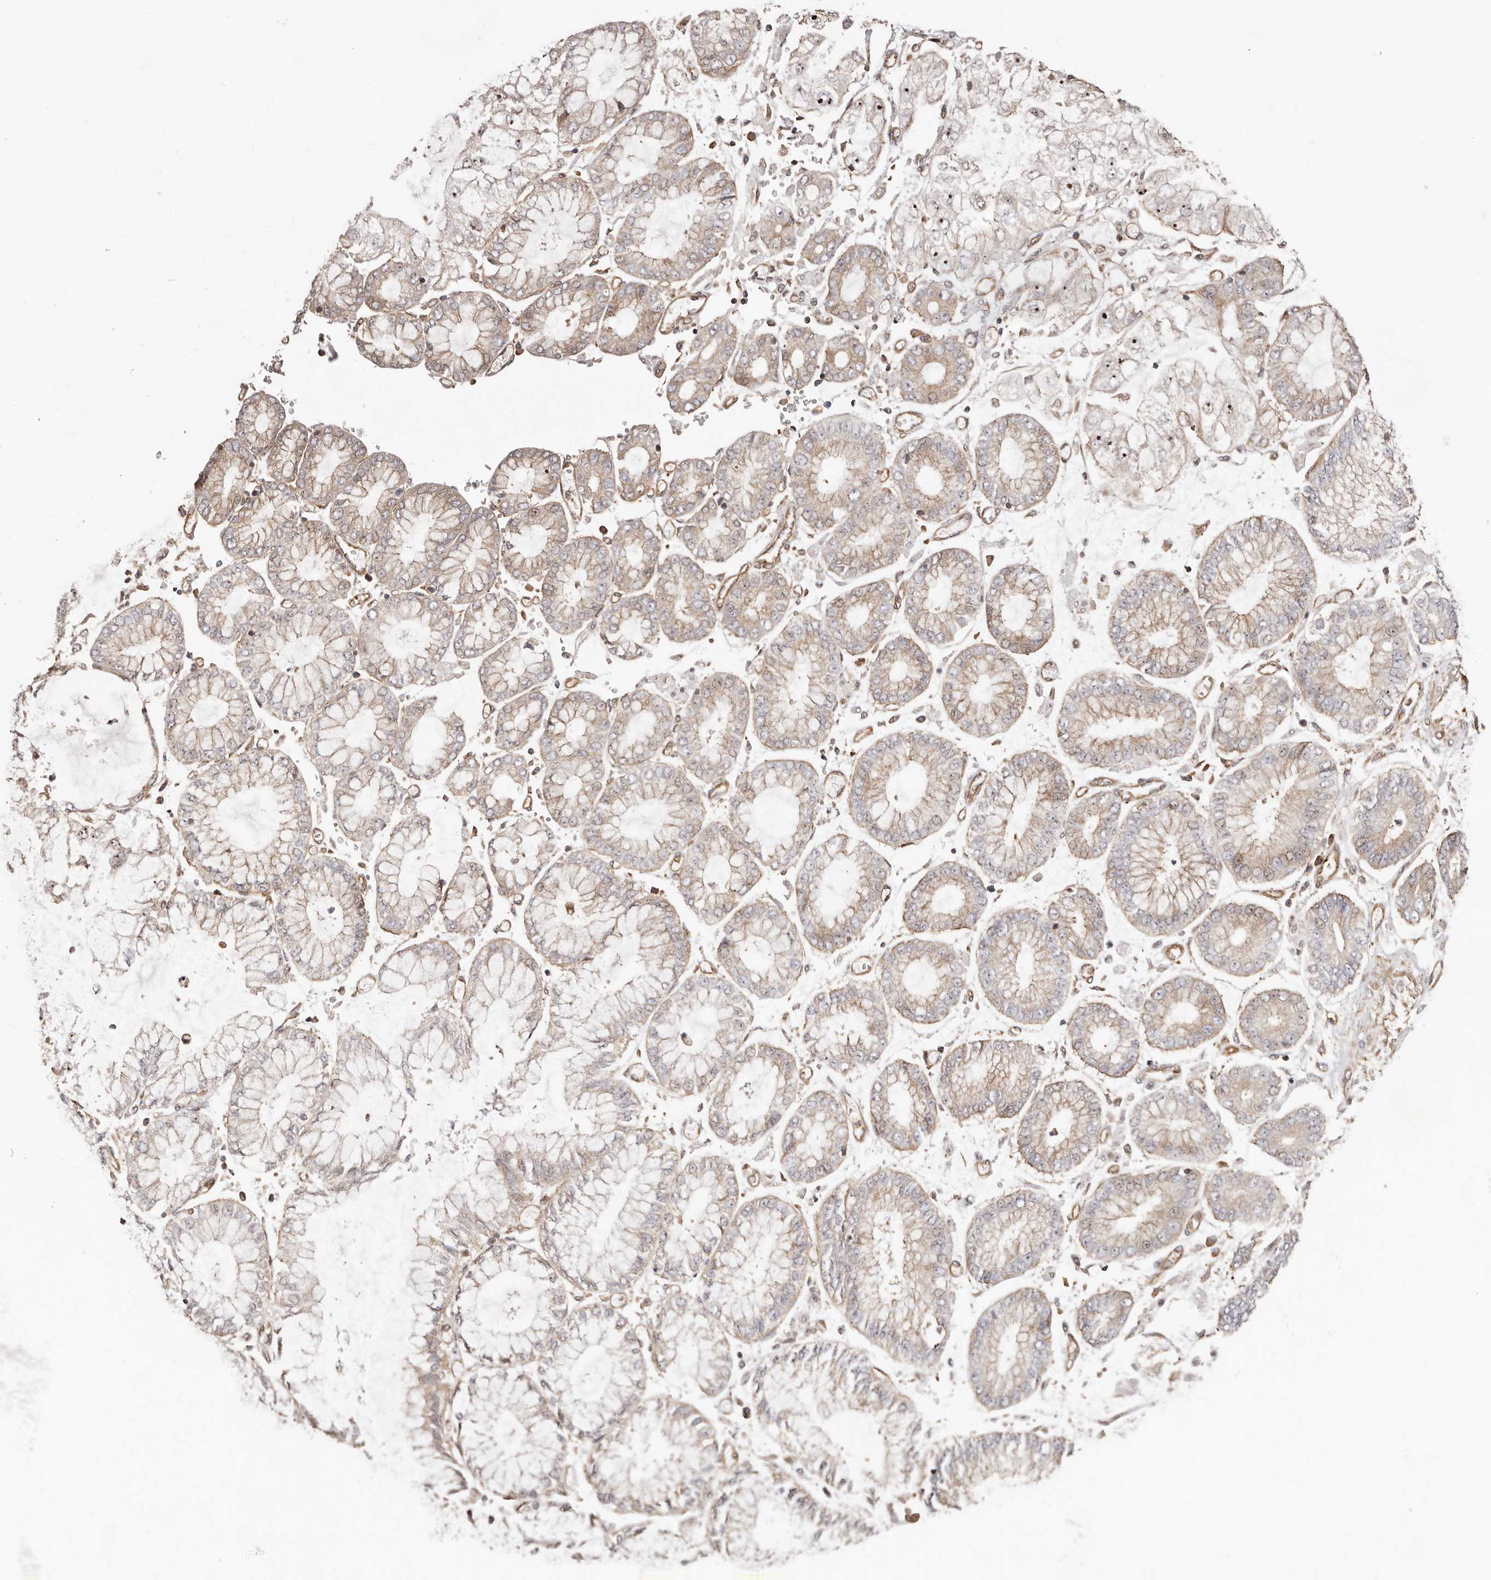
{"staining": {"intensity": "weak", "quantity": "25%-75%", "location": "cytoplasmic/membranous"}, "tissue": "stomach cancer", "cell_type": "Tumor cells", "image_type": "cancer", "snomed": [{"axis": "morphology", "description": "Adenocarcinoma, NOS"}, {"axis": "topography", "description": "Stomach"}], "caption": "Tumor cells show low levels of weak cytoplasmic/membranous staining in about 25%-75% of cells in human stomach cancer.", "gene": "RPS6", "patient": {"sex": "male", "age": 76}}